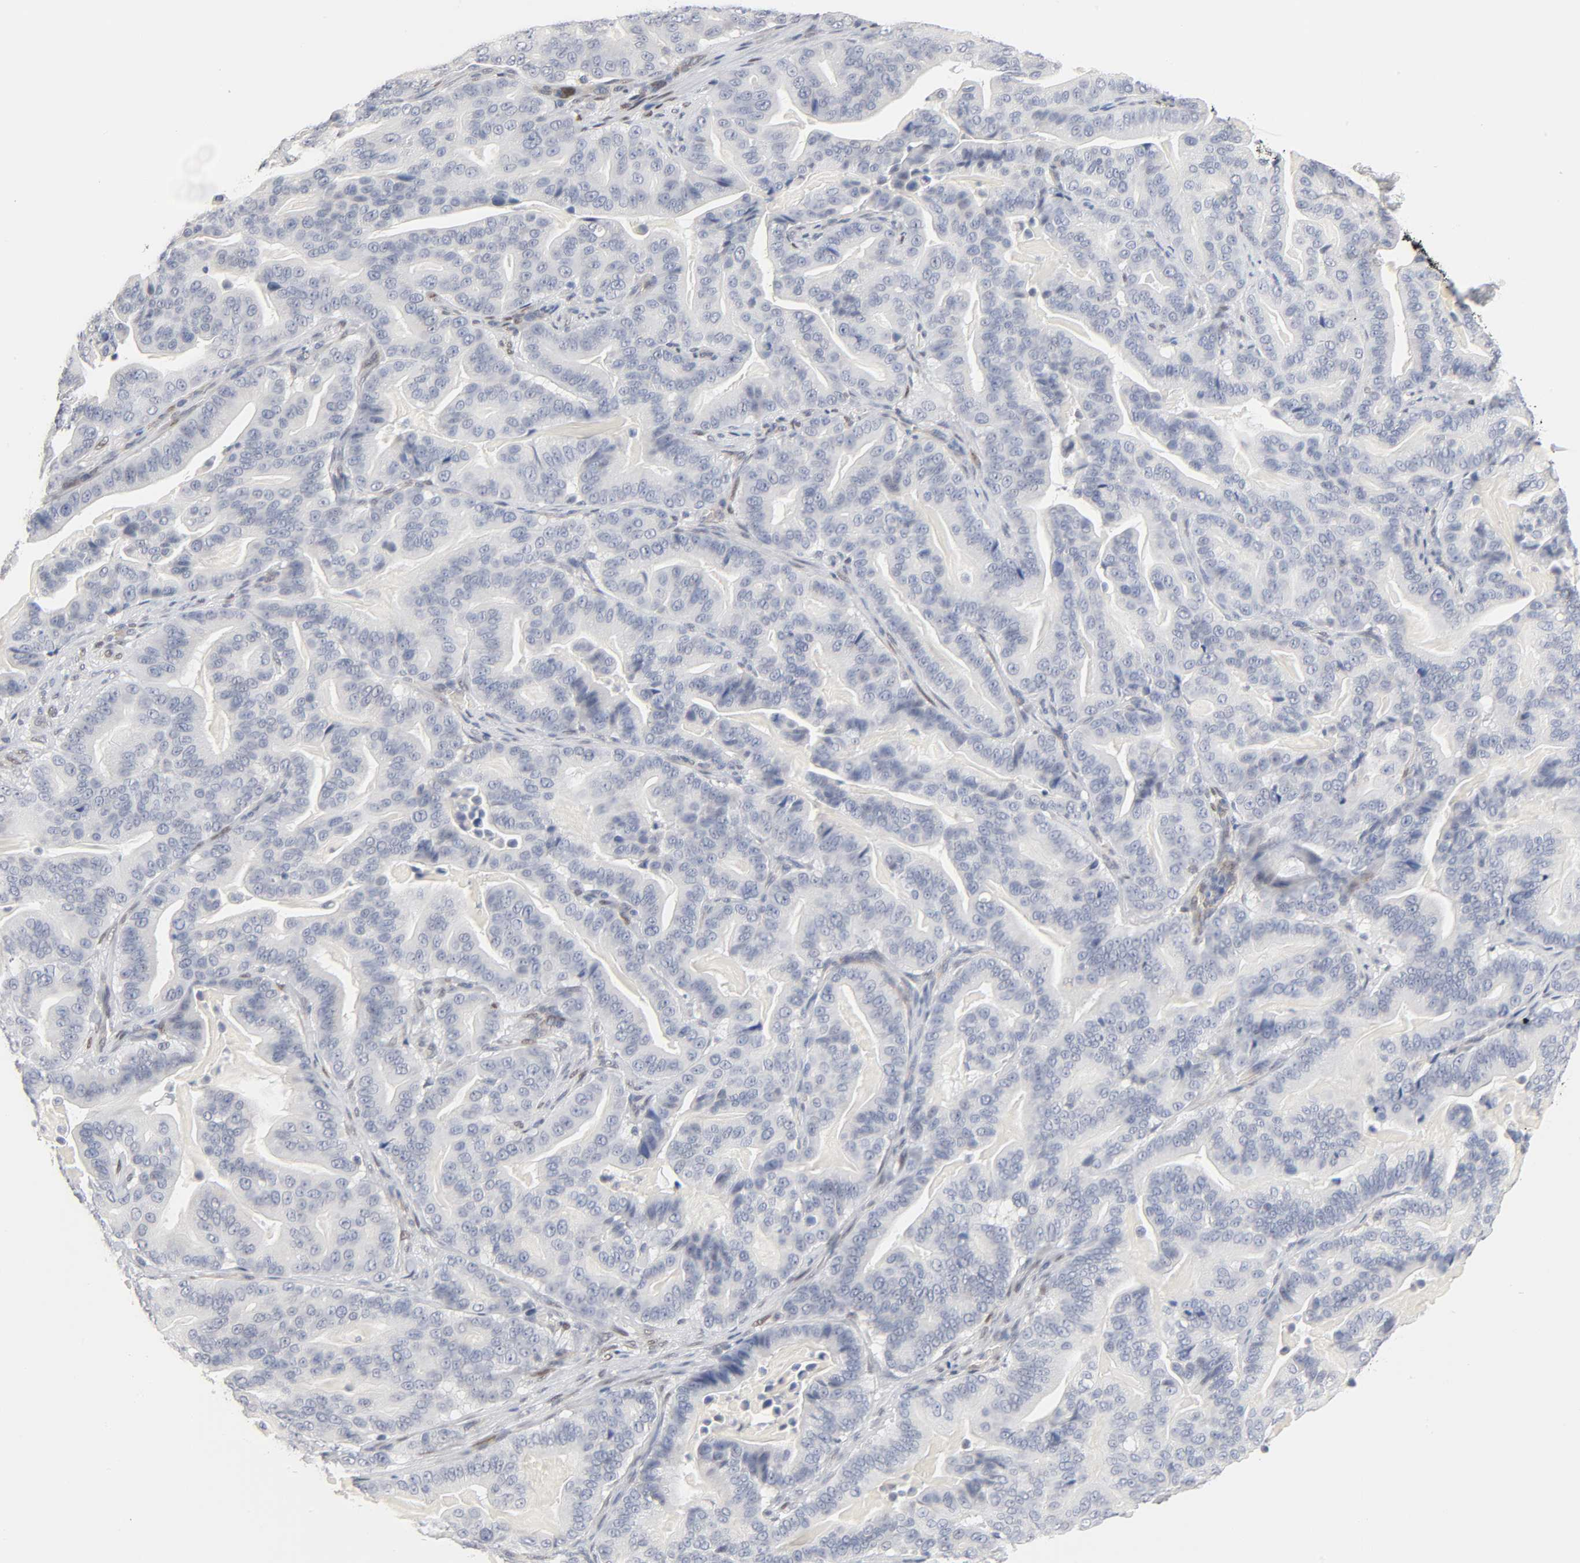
{"staining": {"intensity": "negative", "quantity": "none", "location": "none"}, "tissue": "pancreatic cancer", "cell_type": "Tumor cells", "image_type": "cancer", "snomed": [{"axis": "morphology", "description": "Adenocarcinoma, NOS"}, {"axis": "topography", "description": "Pancreas"}], "caption": "This histopathology image is of adenocarcinoma (pancreatic) stained with immunohistochemistry (IHC) to label a protein in brown with the nuclei are counter-stained blue. There is no expression in tumor cells.", "gene": "NFATC1", "patient": {"sex": "male", "age": 63}}